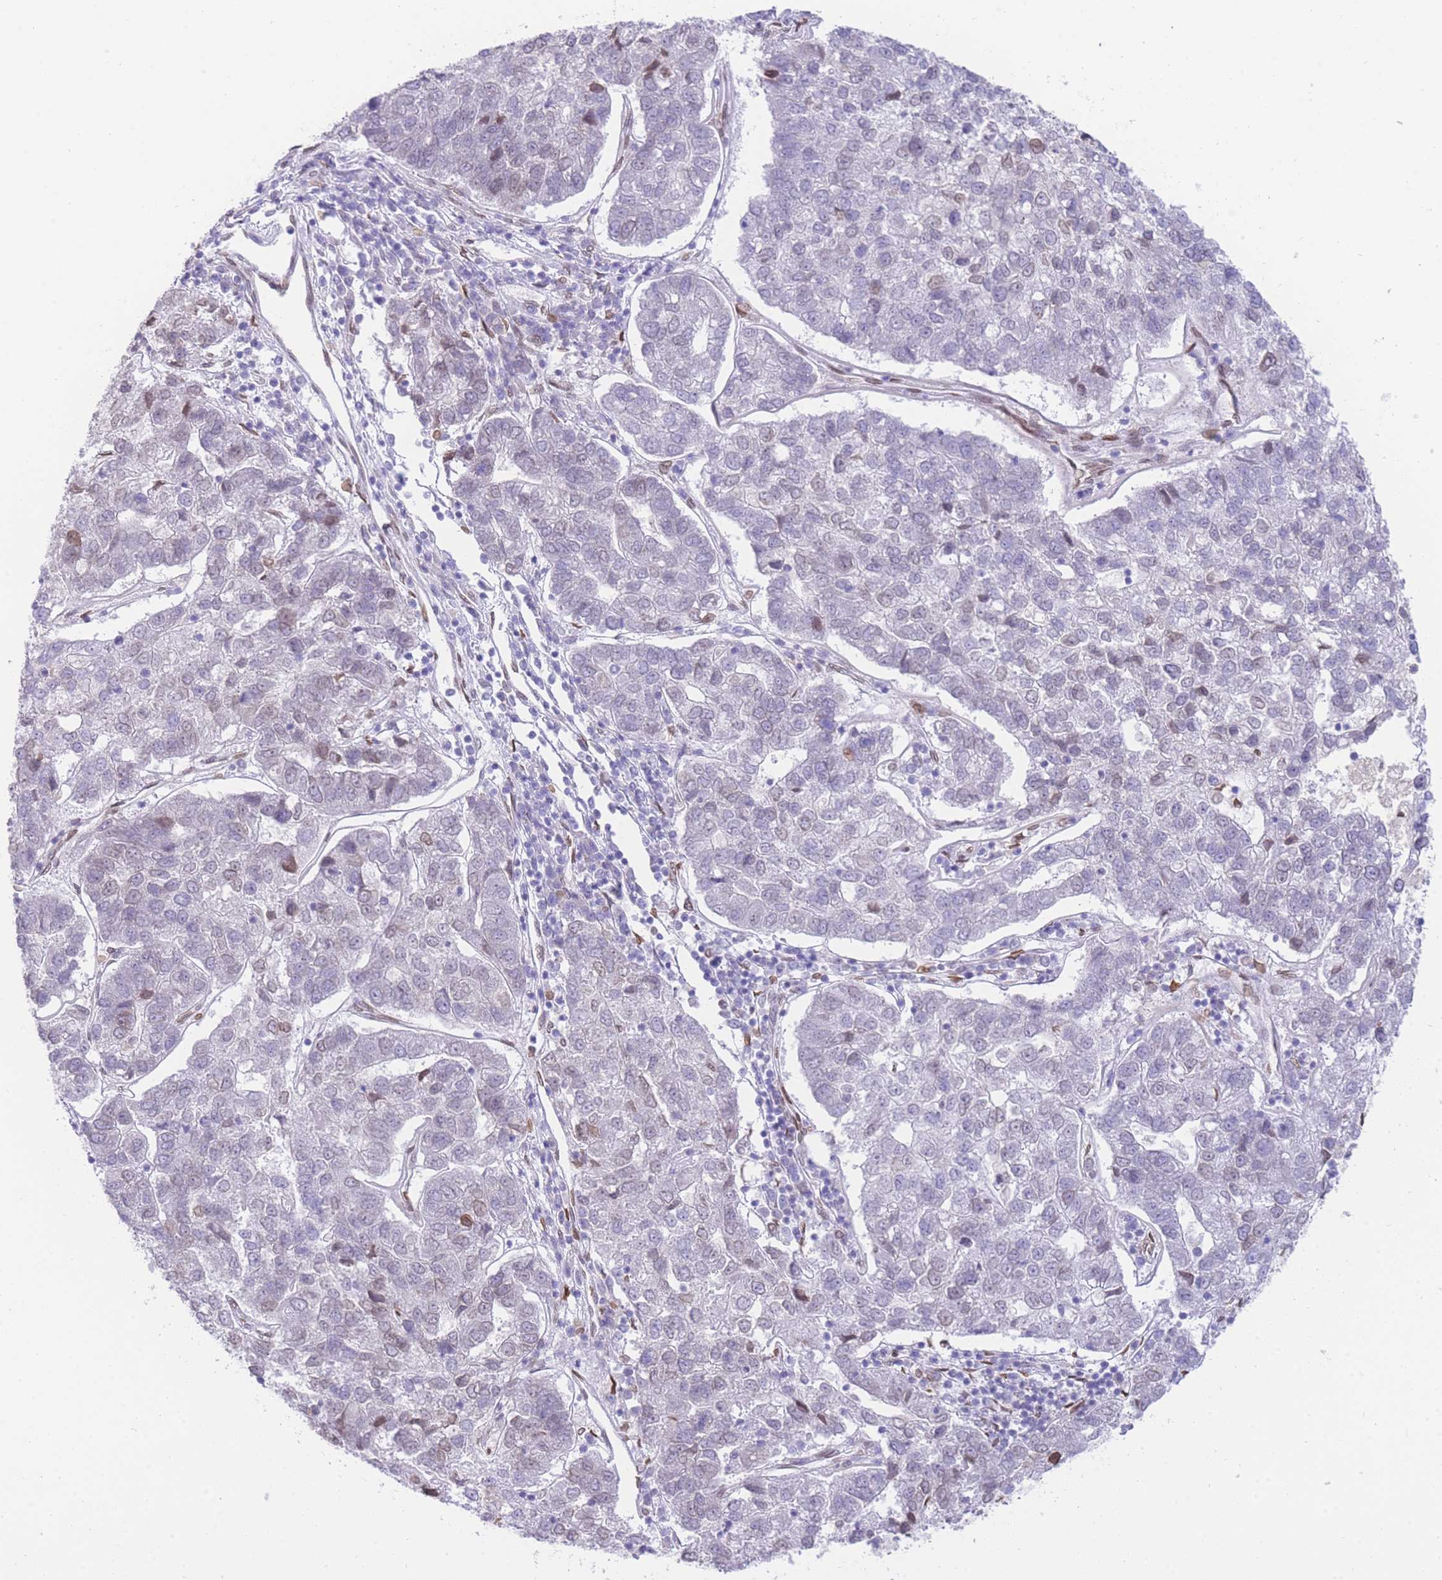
{"staining": {"intensity": "weak", "quantity": "<25%", "location": "nuclear"}, "tissue": "pancreatic cancer", "cell_type": "Tumor cells", "image_type": "cancer", "snomed": [{"axis": "morphology", "description": "Adenocarcinoma, NOS"}, {"axis": "topography", "description": "Pancreas"}], "caption": "The histopathology image reveals no staining of tumor cells in pancreatic cancer.", "gene": "OR10AD1", "patient": {"sex": "female", "age": 61}}